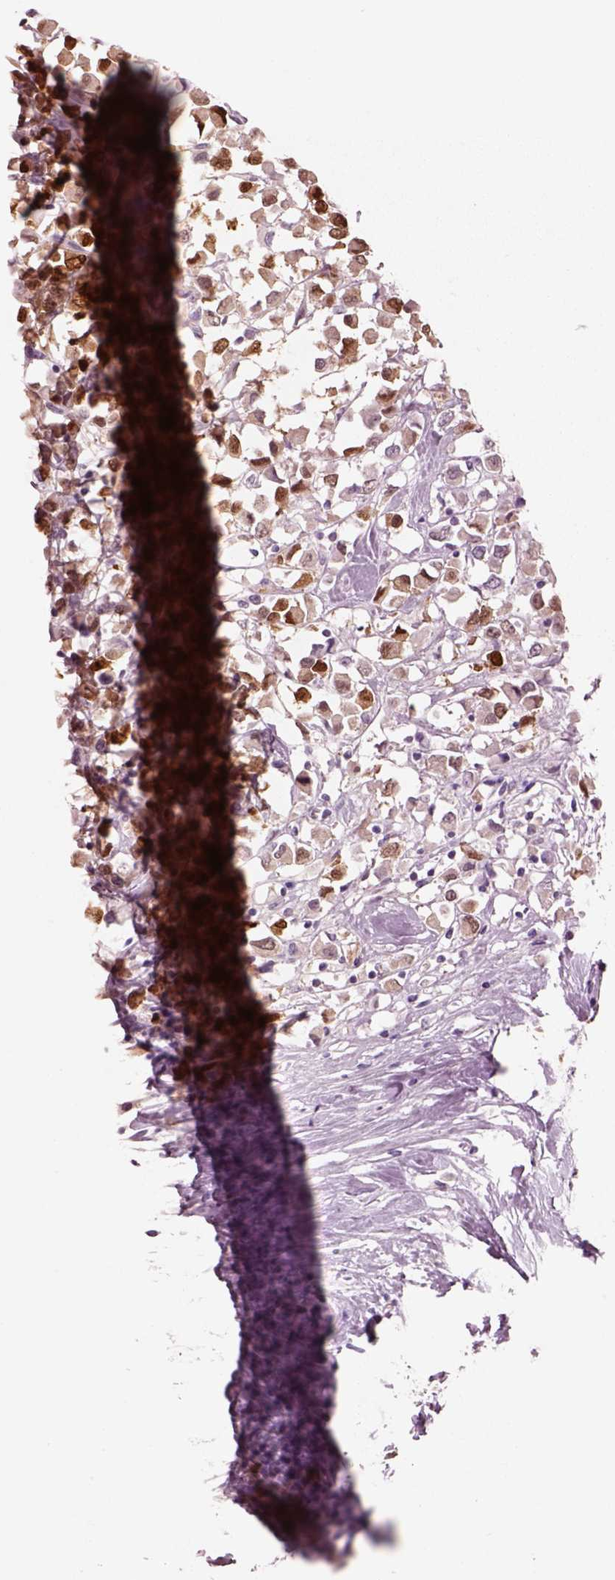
{"staining": {"intensity": "strong", "quantity": ">75%", "location": "nuclear"}, "tissue": "breast cancer", "cell_type": "Tumor cells", "image_type": "cancer", "snomed": [{"axis": "morphology", "description": "Duct carcinoma"}, {"axis": "topography", "description": "Breast"}], "caption": "Breast cancer stained with DAB (3,3'-diaminobenzidine) IHC reveals high levels of strong nuclear staining in approximately >75% of tumor cells.", "gene": "SOX9", "patient": {"sex": "female", "age": 61}}